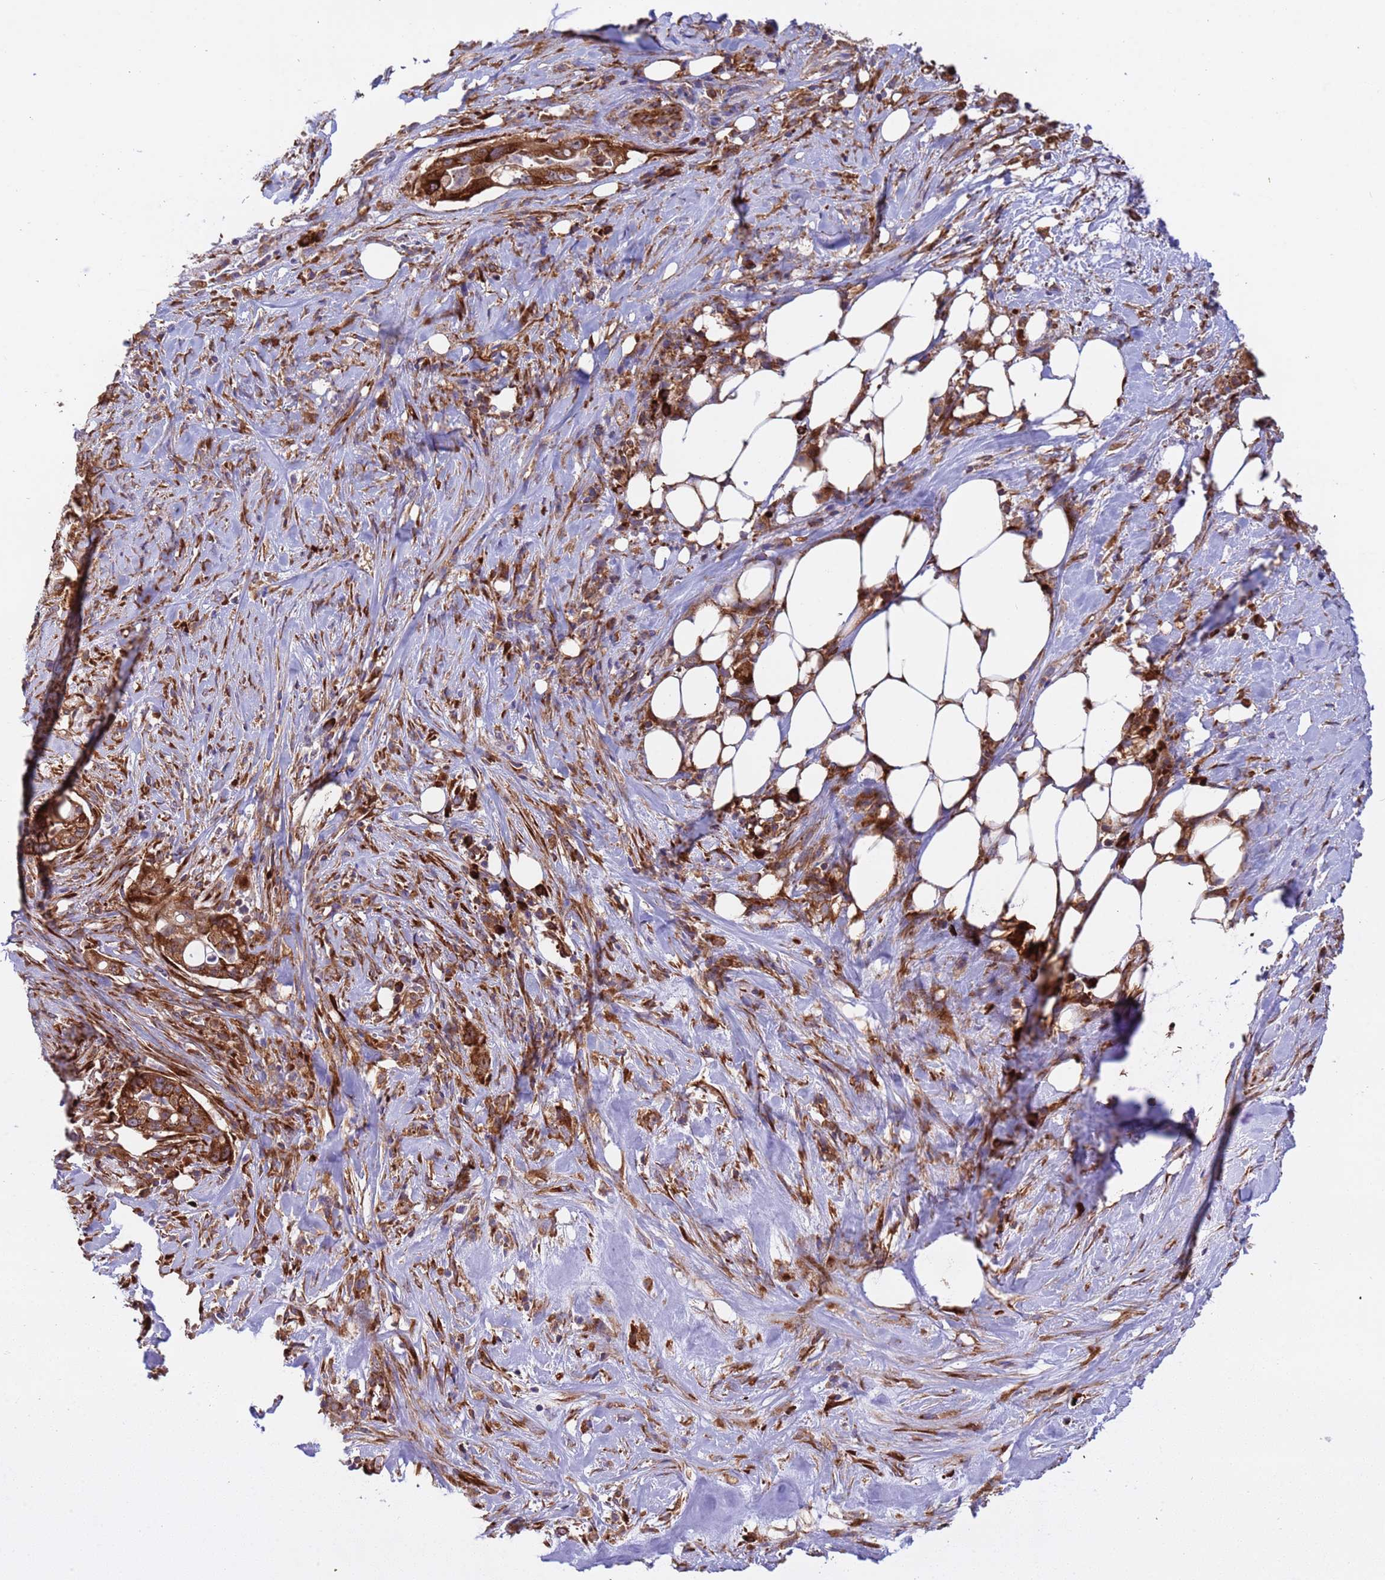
{"staining": {"intensity": "strong", "quantity": ">75%", "location": "cytoplasmic/membranous"}, "tissue": "pancreatic cancer", "cell_type": "Tumor cells", "image_type": "cancer", "snomed": [{"axis": "morphology", "description": "Adenocarcinoma, NOS"}, {"axis": "topography", "description": "Pancreas"}], "caption": "Immunohistochemistry (IHC) (DAB) staining of human adenocarcinoma (pancreatic) exhibits strong cytoplasmic/membranous protein staining in approximately >75% of tumor cells.", "gene": "RPL36", "patient": {"sex": "male", "age": 44}}